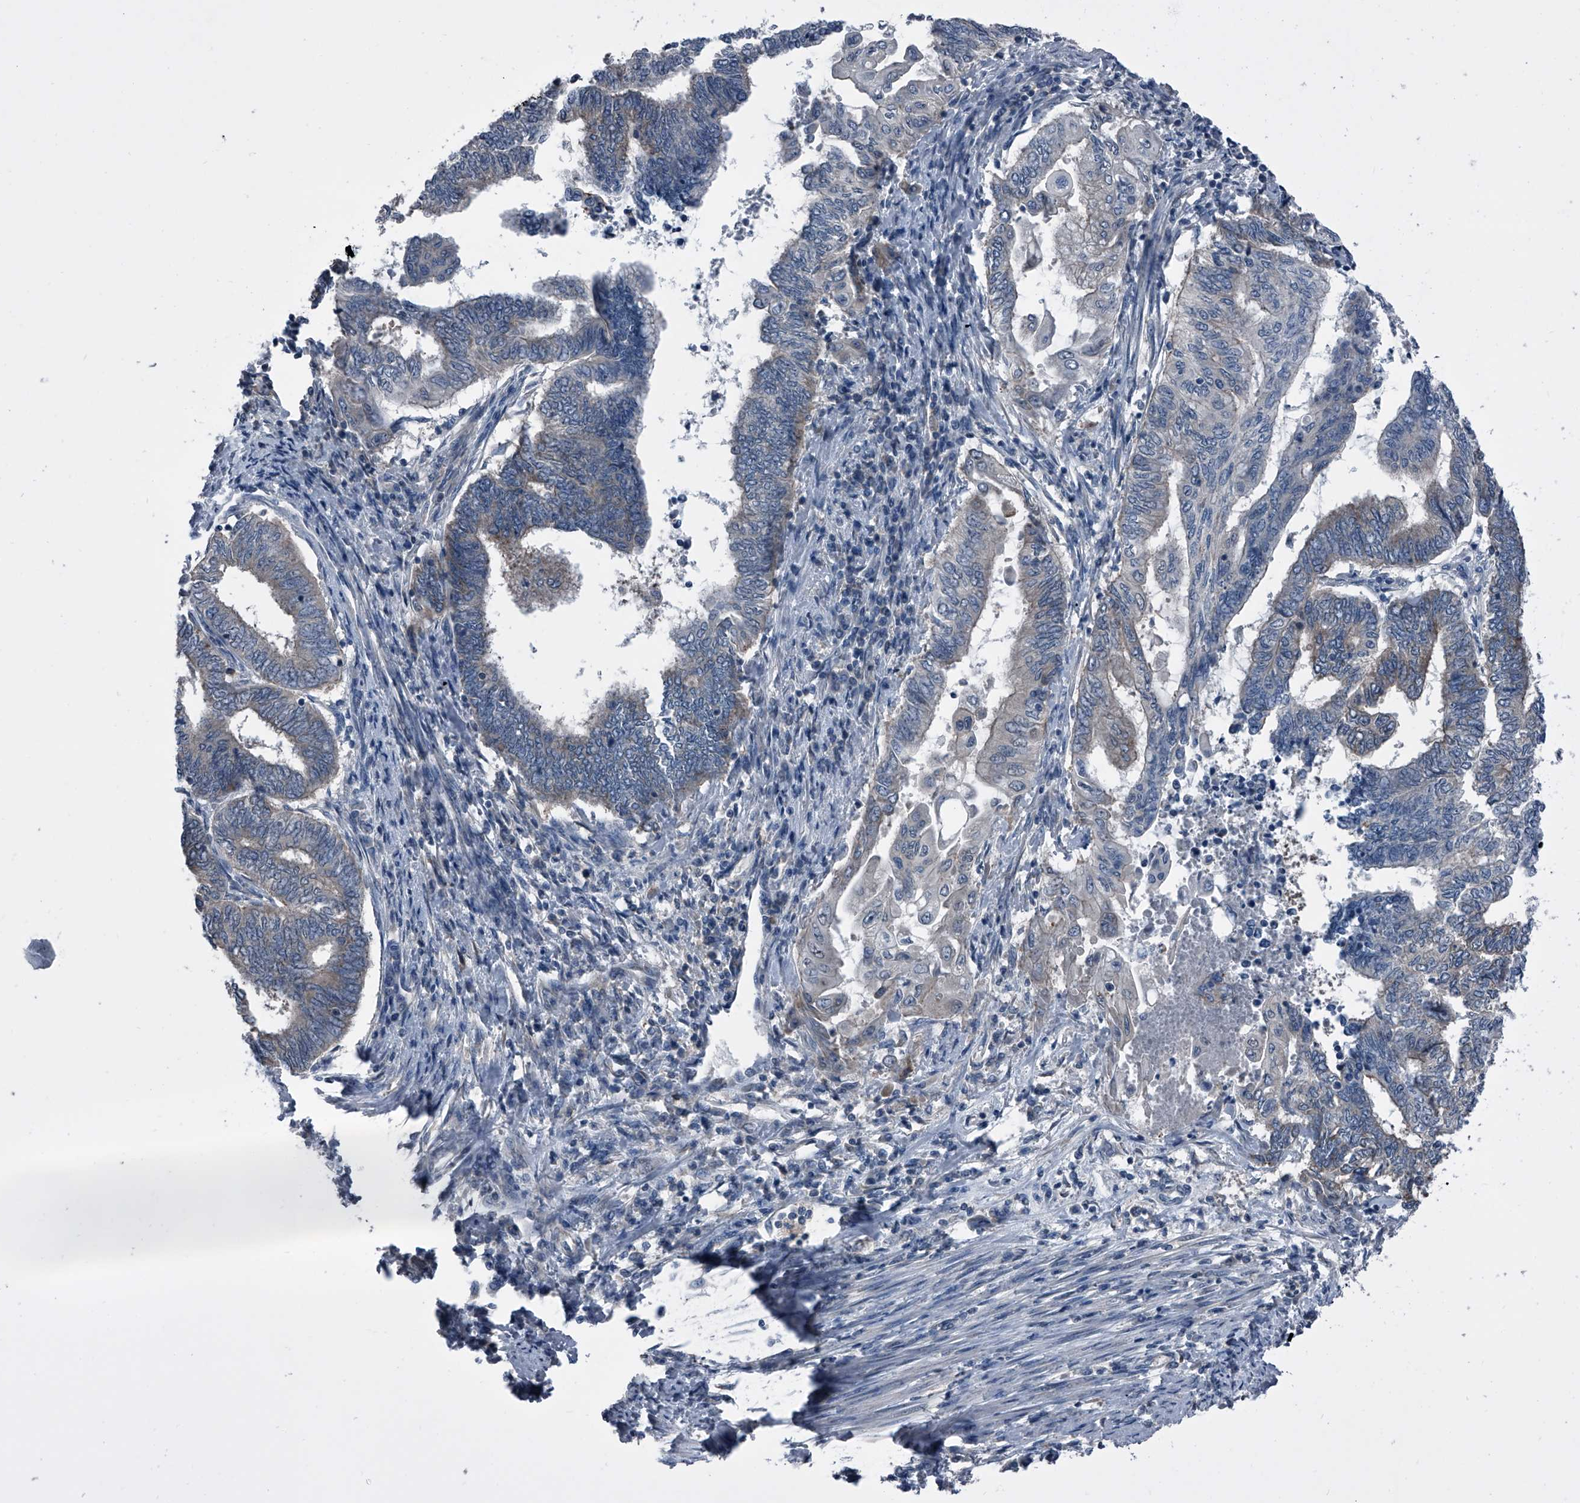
{"staining": {"intensity": "negative", "quantity": "none", "location": "none"}, "tissue": "endometrial cancer", "cell_type": "Tumor cells", "image_type": "cancer", "snomed": [{"axis": "morphology", "description": "Adenocarcinoma, NOS"}, {"axis": "topography", "description": "Uterus"}, {"axis": "topography", "description": "Endometrium"}], "caption": "A micrograph of human endometrial cancer is negative for staining in tumor cells.", "gene": "PIP5K1A", "patient": {"sex": "female", "age": 70}}